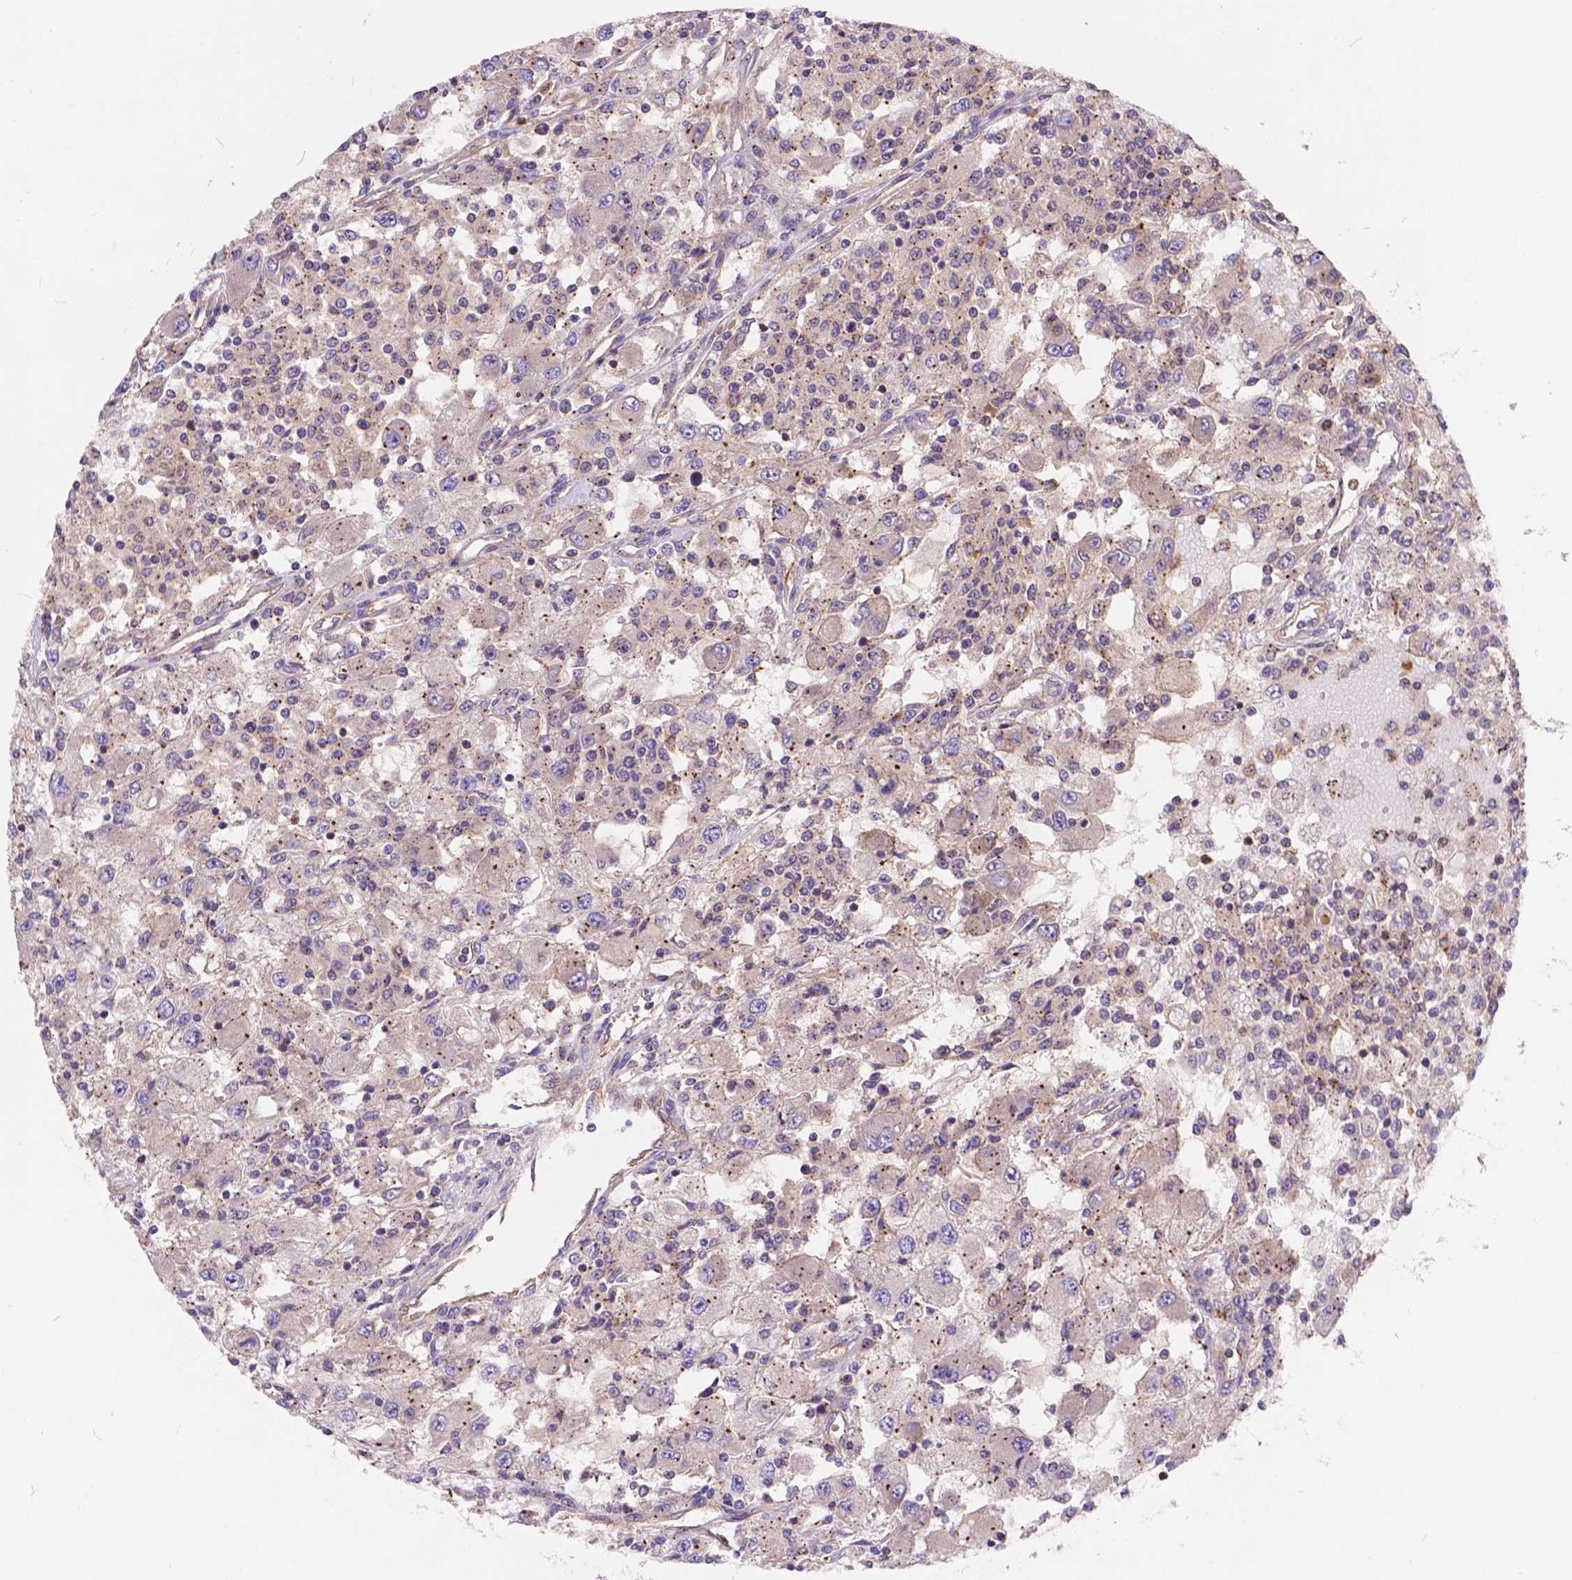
{"staining": {"intensity": "negative", "quantity": "none", "location": "none"}, "tissue": "renal cancer", "cell_type": "Tumor cells", "image_type": "cancer", "snomed": [{"axis": "morphology", "description": "Adenocarcinoma, NOS"}, {"axis": "topography", "description": "Kidney"}], "caption": "This is an IHC histopathology image of human renal cancer. There is no expression in tumor cells.", "gene": "ARAP1", "patient": {"sex": "female", "age": 67}}